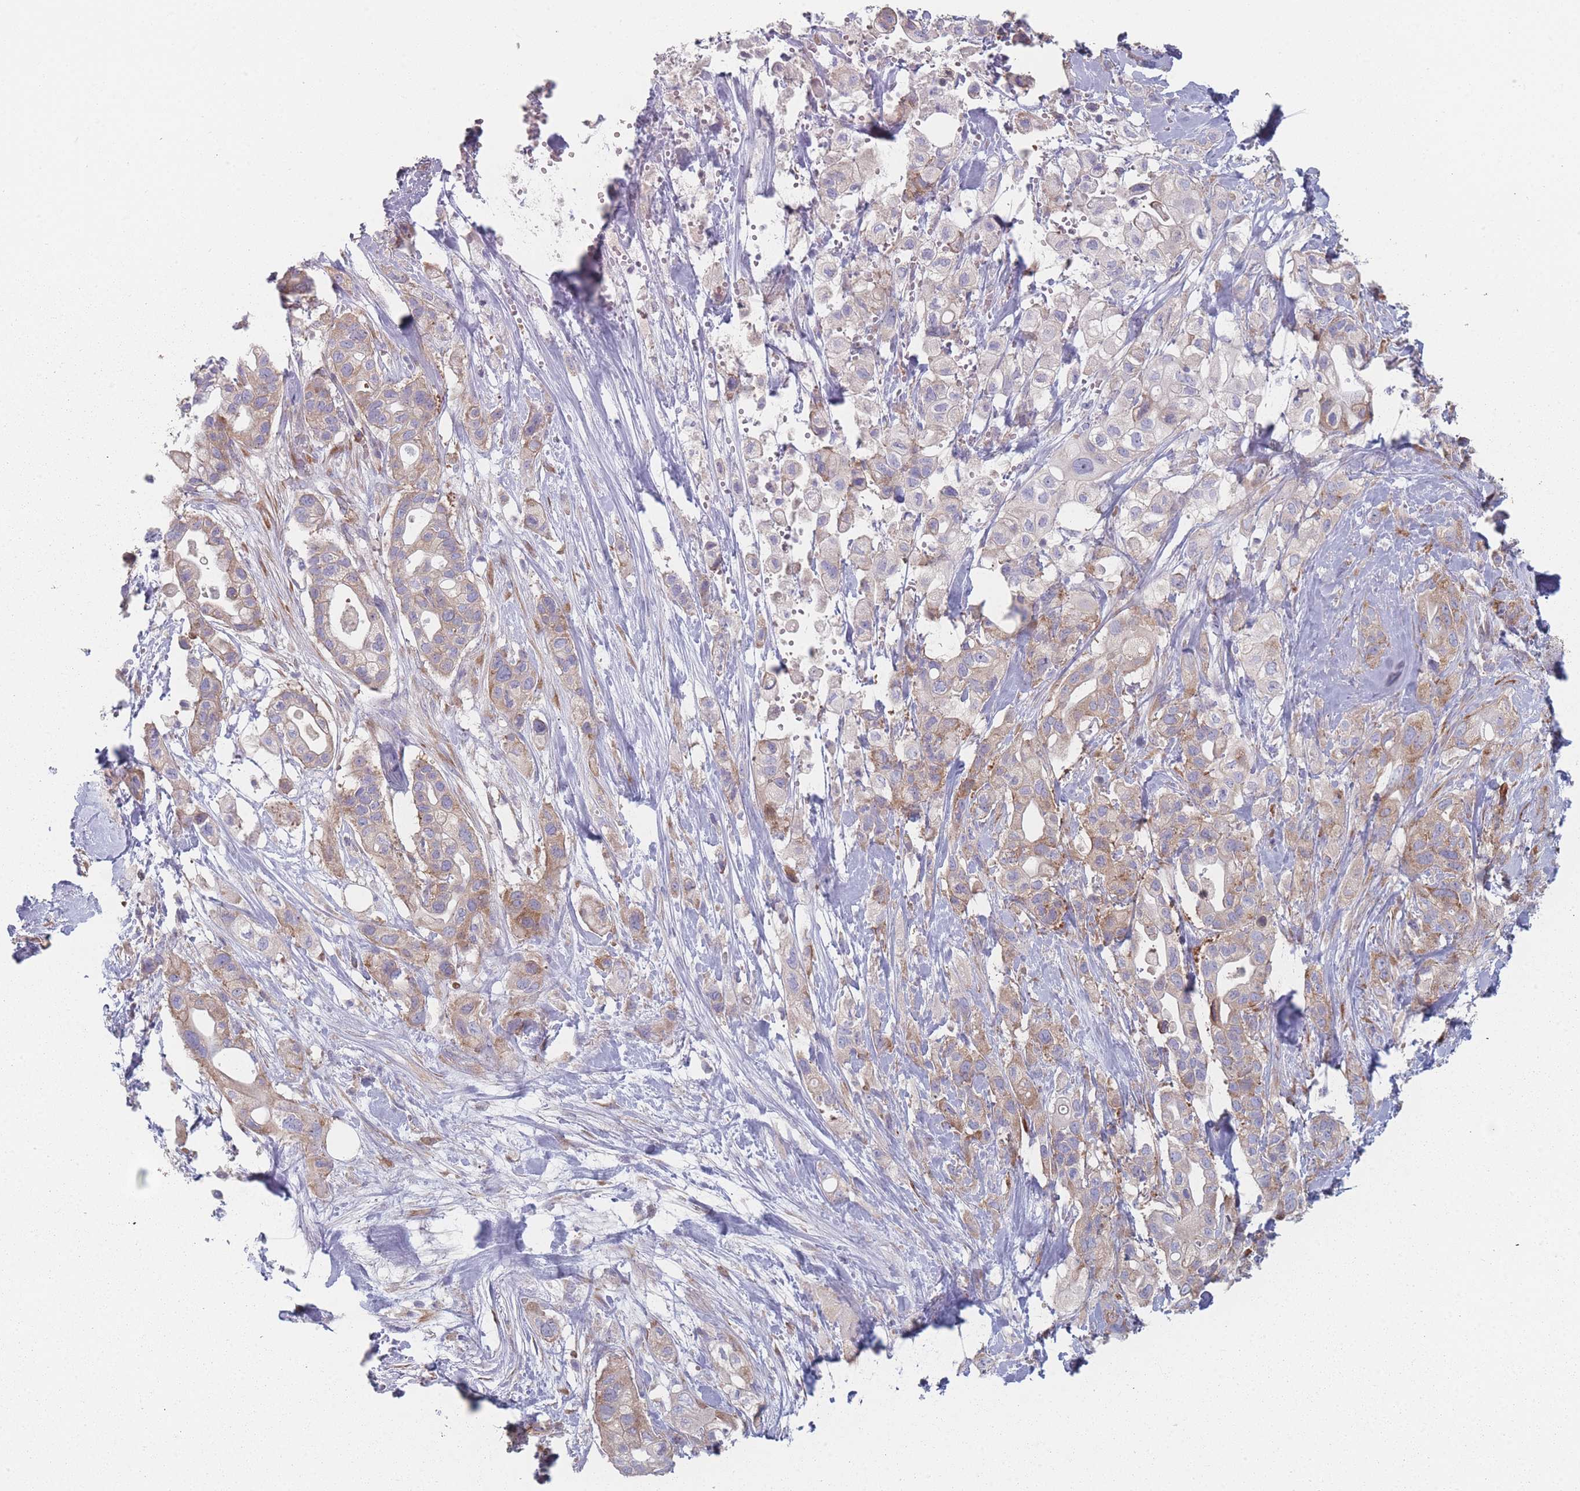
{"staining": {"intensity": "moderate", "quantity": "25%-75%", "location": "cytoplasmic/membranous"}, "tissue": "pancreatic cancer", "cell_type": "Tumor cells", "image_type": "cancer", "snomed": [{"axis": "morphology", "description": "Adenocarcinoma, NOS"}, {"axis": "topography", "description": "Pancreas"}], "caption": "Immunohistochemistry (IHC) photomicrograph of neoplastic tissue: human pancreatic cancer stained using immunohistochemistry (IHC) exhibits medium levels of moderate protein expression localized specifically in the cytoplasmic/membranous of tumor cells, appearing as a cytoplasmic/membranous brown color.", "gene": "CACNG5", "patient": {"sex": "male", "age": 44}}